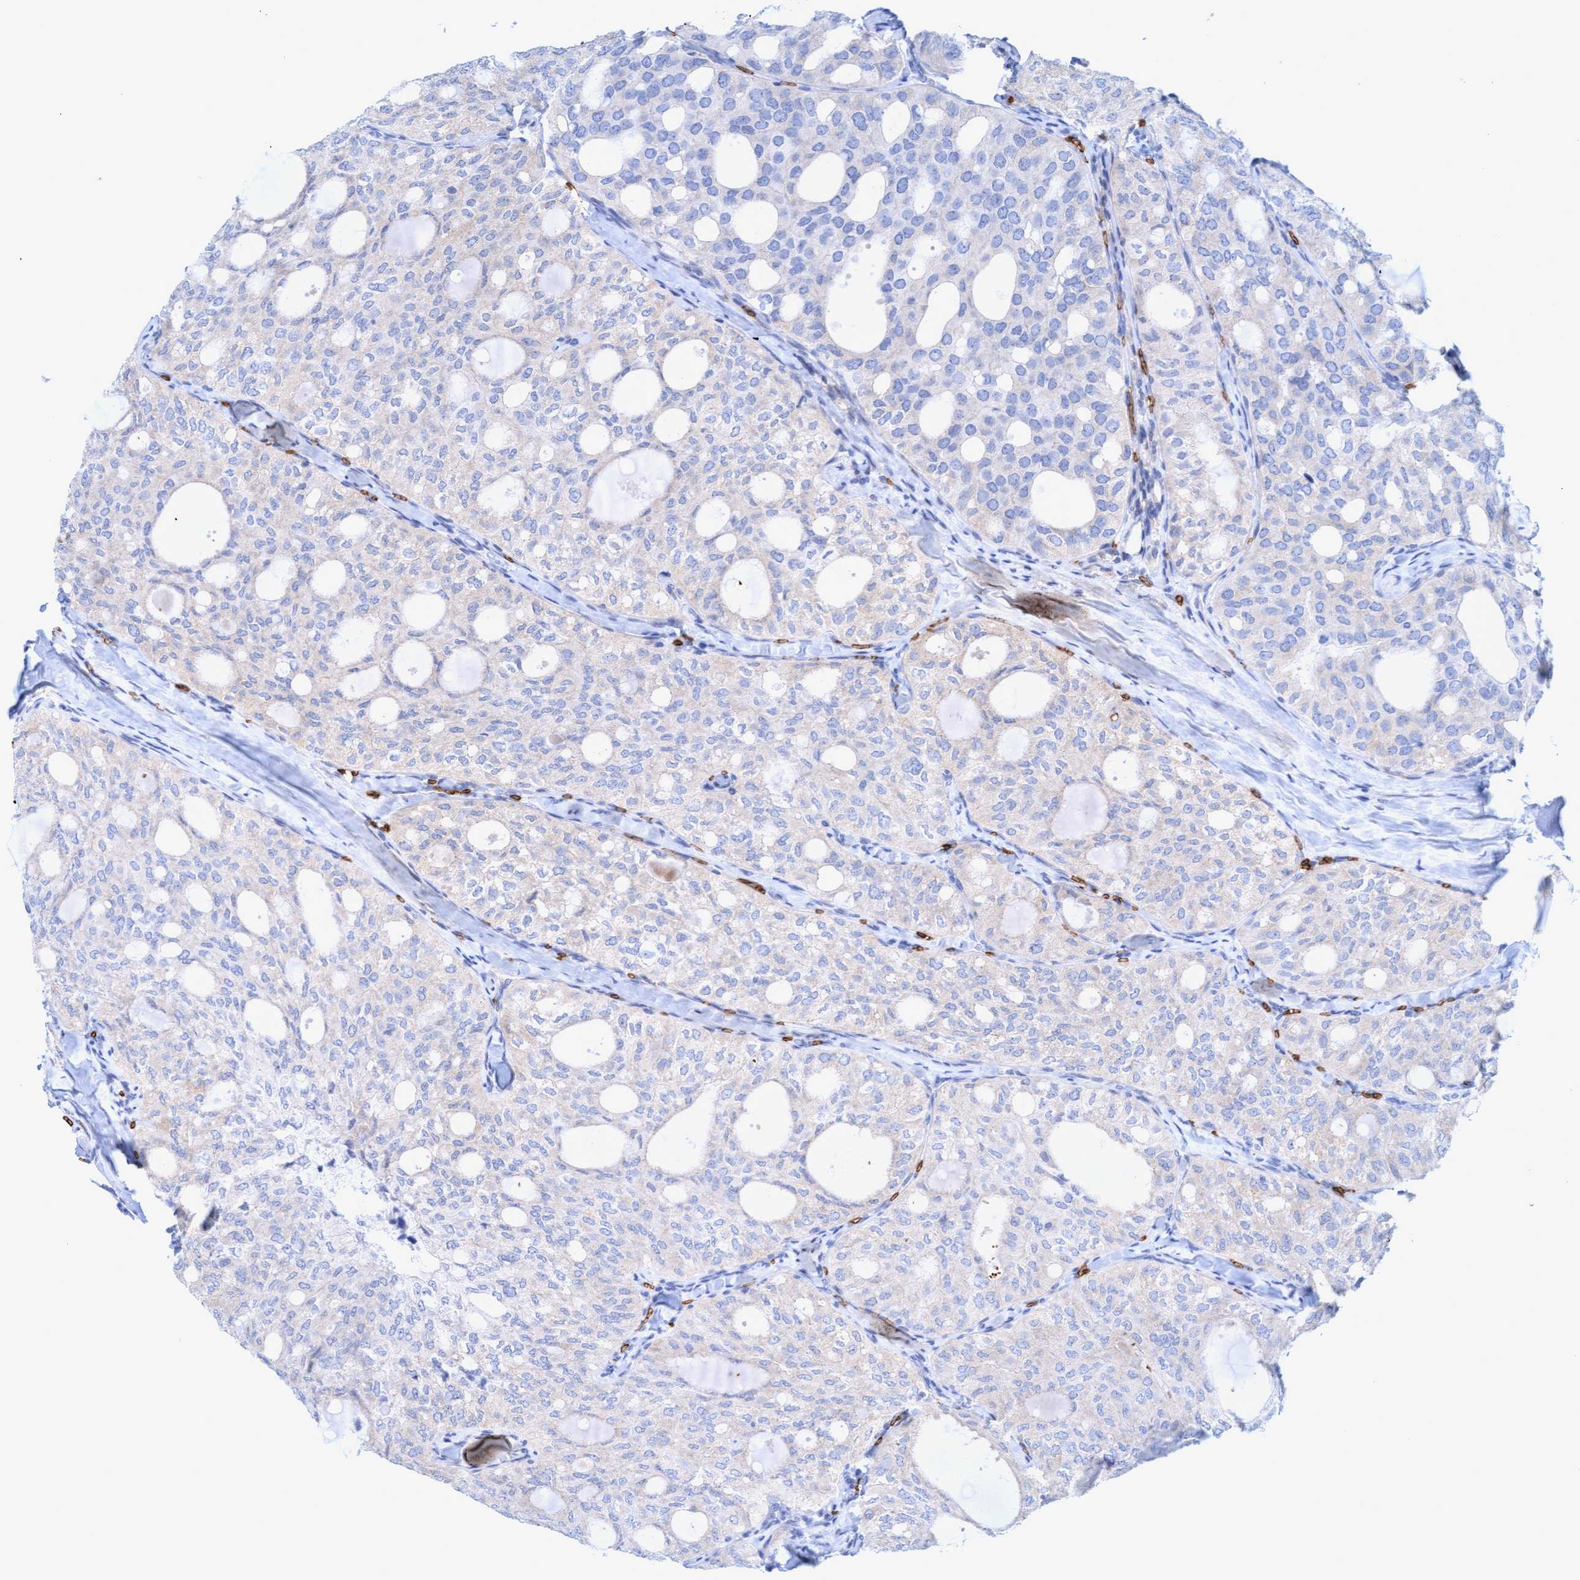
{"staining": {"intensity": "negative", "quantity": "none", "location": "none"}, "tissue": "thyroid cancer", "cell_type": "Tumor cells", "image_type": "cancer", "snomed": [{"axis": "morphology", "description": "Follicular adenoma carcinoma, NOS"}, {"axis": "topography", "description": "Thyroid gland"}], "caption": "Tumor cells show no significant protein positivity in thyroid cancer (follicular adenoma carcinoma).", "gene": "SPEM2", "patient": {"sex": "male", "age": 75}}